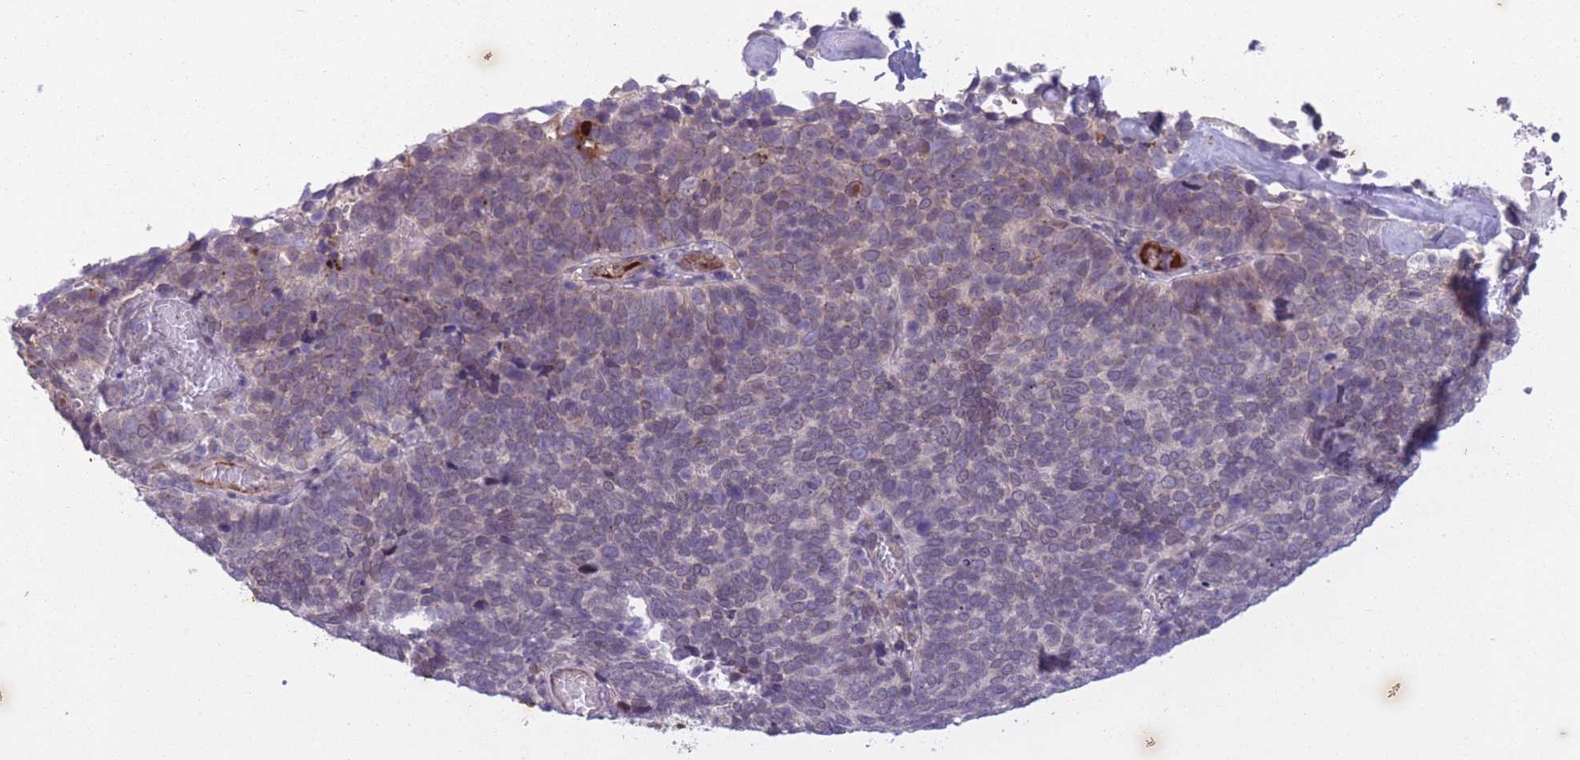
{"staining": {"intensity": "strong", "quantity": "<25%", "location": "cytoplasmic/membranous"}, "tissue": "cervical cancer", "cell_type": "Tumor cells", "image_type": "cancer", "snomed": [{"axis": "morphology", "description": "Squamous cell carcinoma, NOS"}, {"axis": "topography", "description": "Cervix"}], "caption": "A high-resolution image shows immunohistochemistry (IHC) staining of cervical cancer (squamous cell carcinoma), which shows strong cytoplasmic/membranous staining in about <25% of tumor cells. Nuclei are stained in blue.", "gene": "ARPIN", "patient": {"sex": "female", "age": 39}}